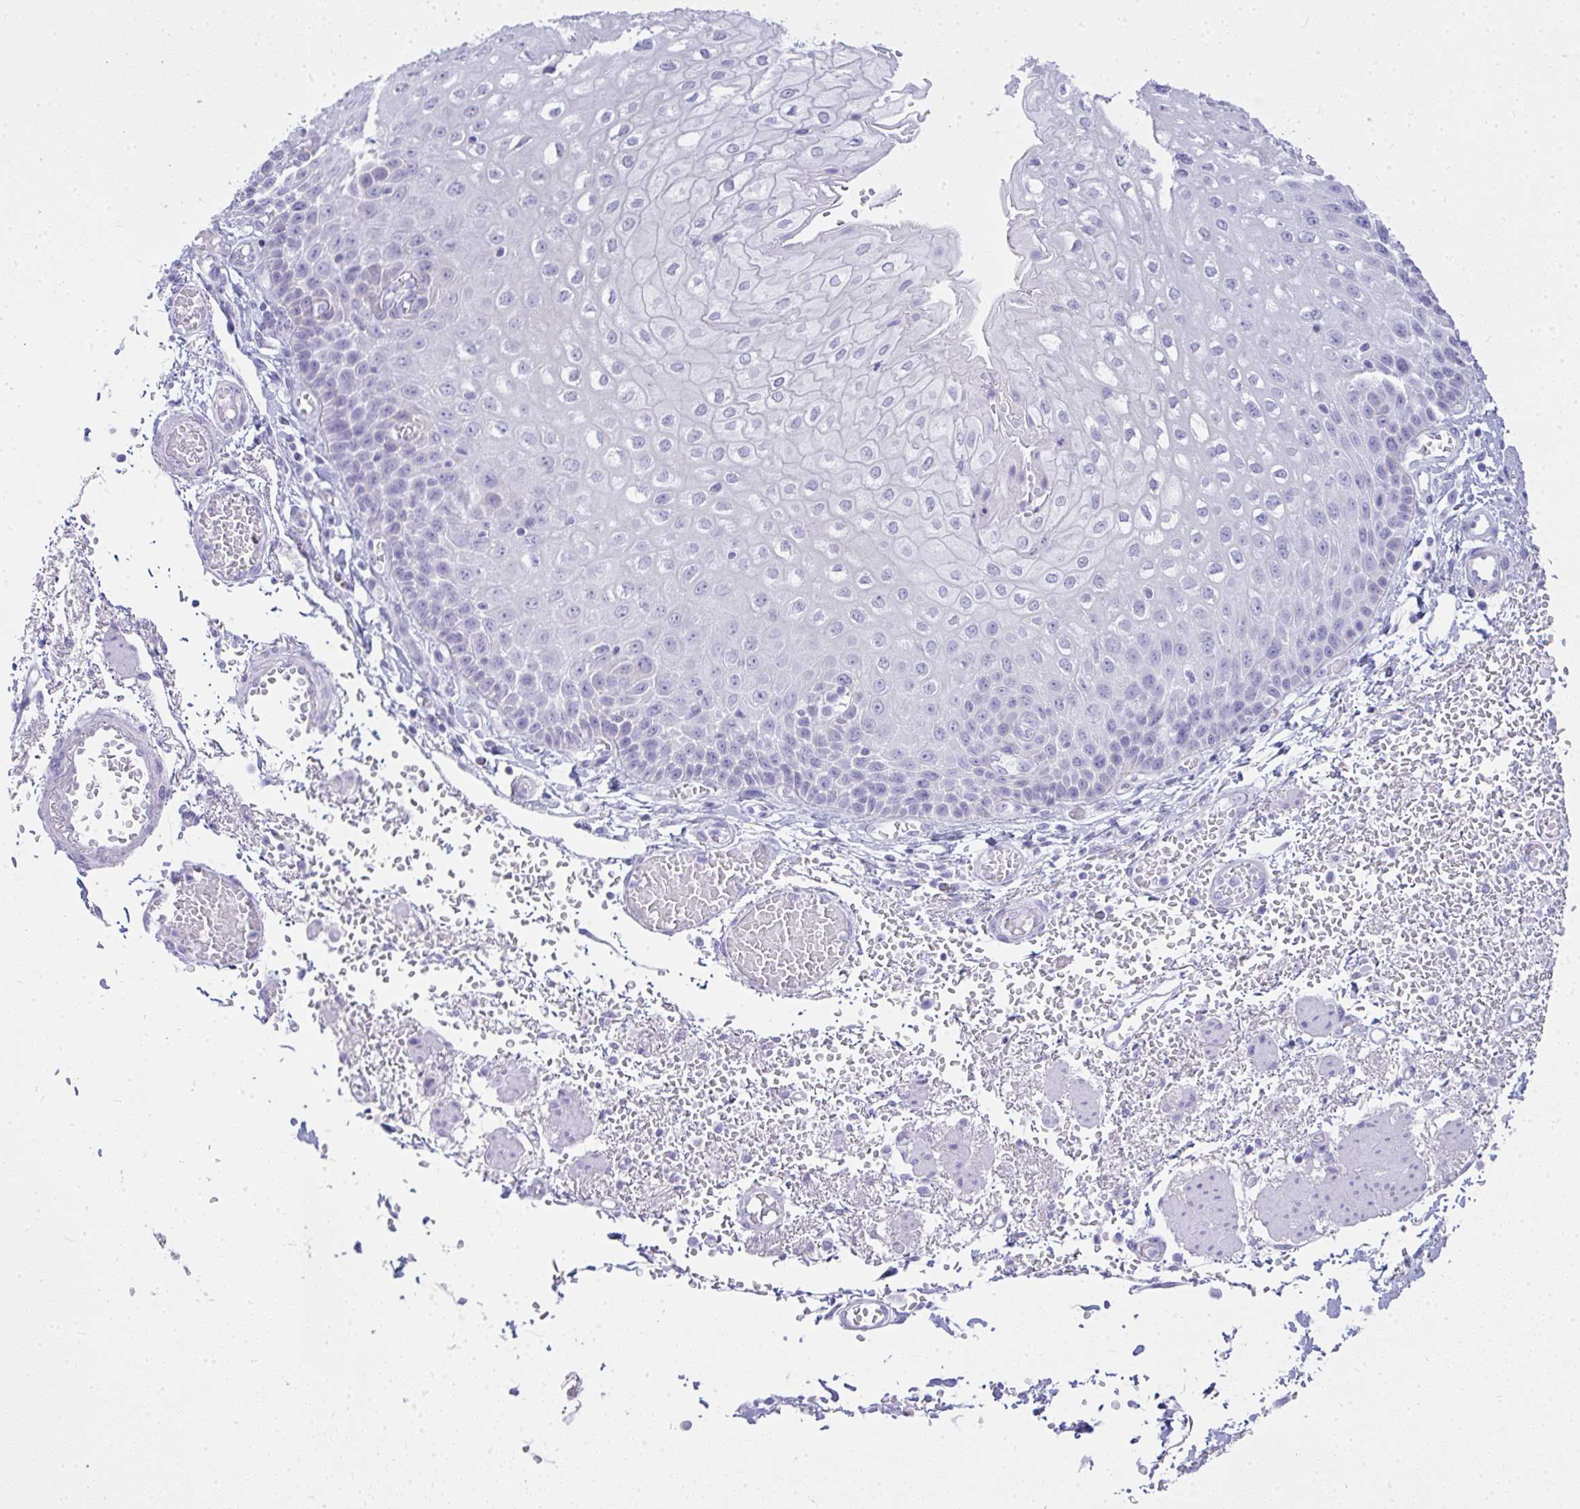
{"staining": {"intensity": "negative", "quantity": "none", "location": "none"}, "tissue": "esophagus", "cell_type": "Squamous epithelial cells", "image_type": "normal", "snomed": [{"axis": "morphology", "description": "Normal tissue, NOS"}, {"axis": "morphology", "description": "Adenocarcinoma, NOS"}, {"axis": "topography", "description": "Esophagus"}], "caption": "This is a micrograph of immunohistochemistry (IHC) staining of benign esophagus, which shows no positivity in squamous epithelial cells.", "gene": "OR5J2", "patient": {"sex": "male", "age": 81}}